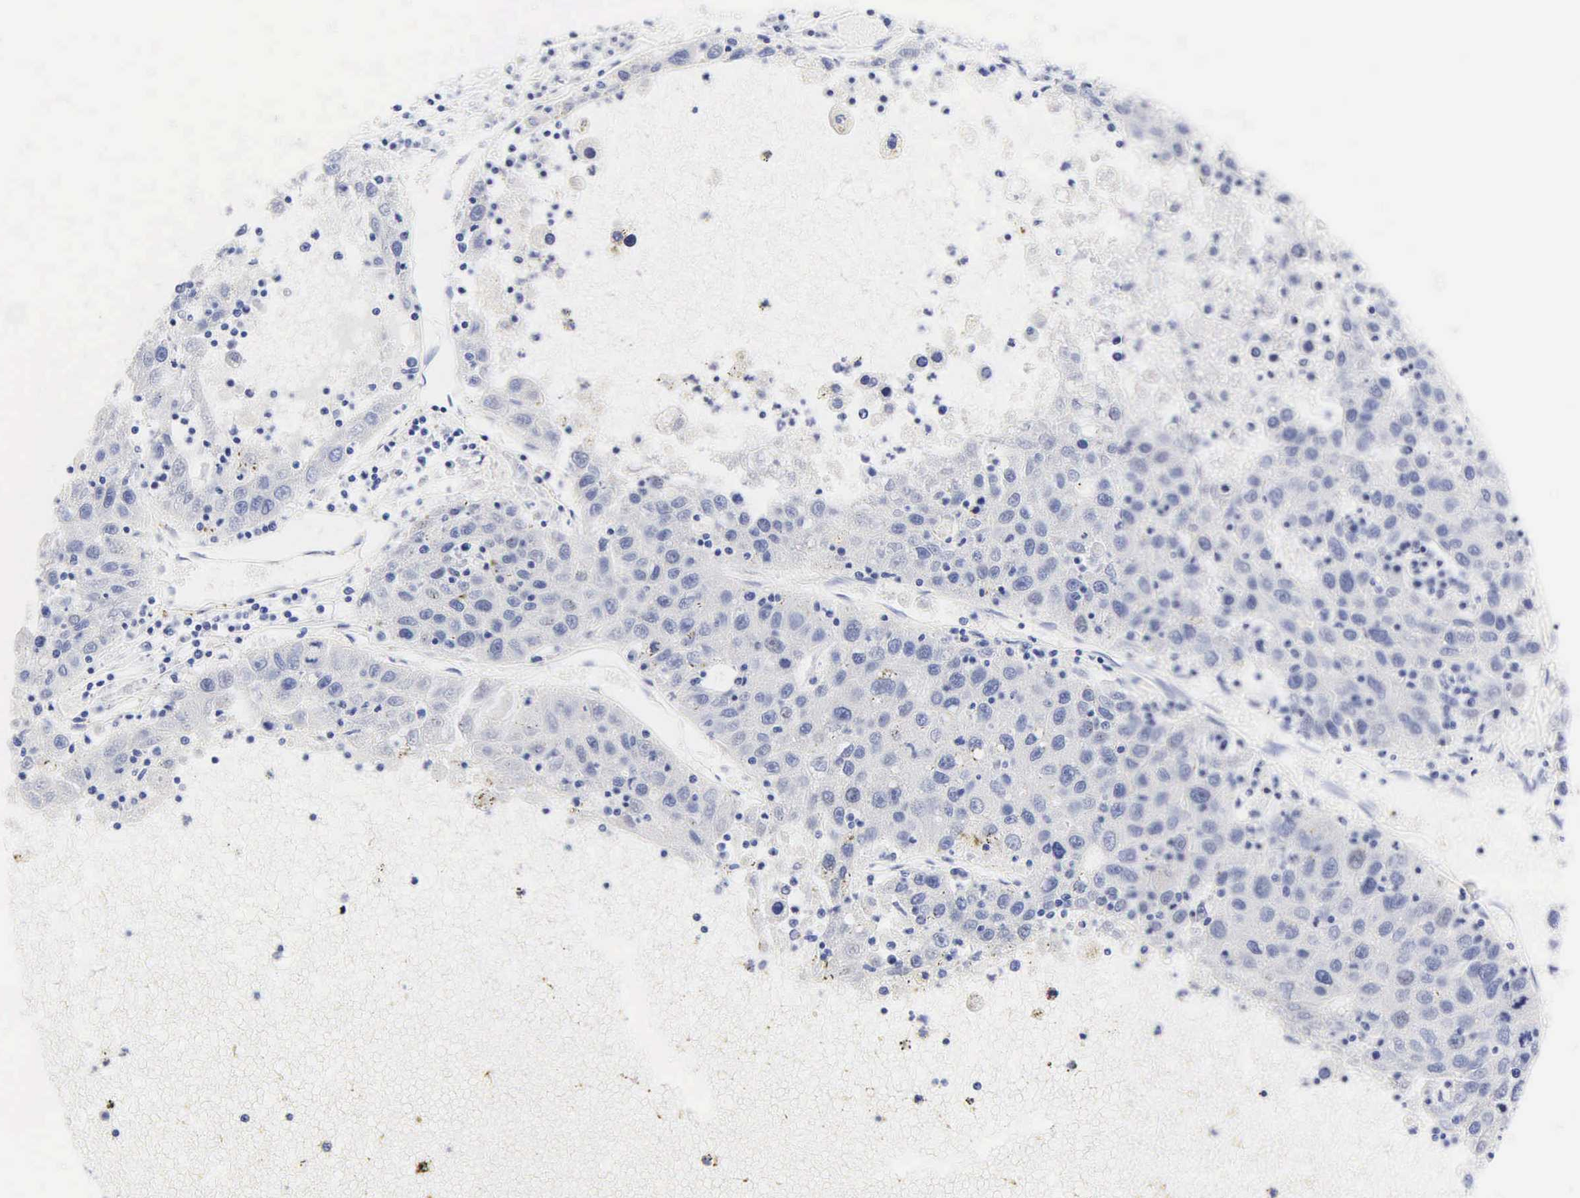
{"staining": {"intensity": "negative", "quantity": "none", "location": "none"}, "tissue": "liver cancer", "cell_type": "Tumor cells", "image_type": "cancer", "snomed": [{"axis": "morphology", "description": "Carcinoma, Hepatocellular, NOS"}, {"axis": "topography", "description": "Liver"}], "caption": "This is a image of IHC staining of liver cancer (hepatocellular carcinoma), which shows no positivity in tumor cells.", "gene": "KRT20", "patient": {"sex": "male", "age": 49}}